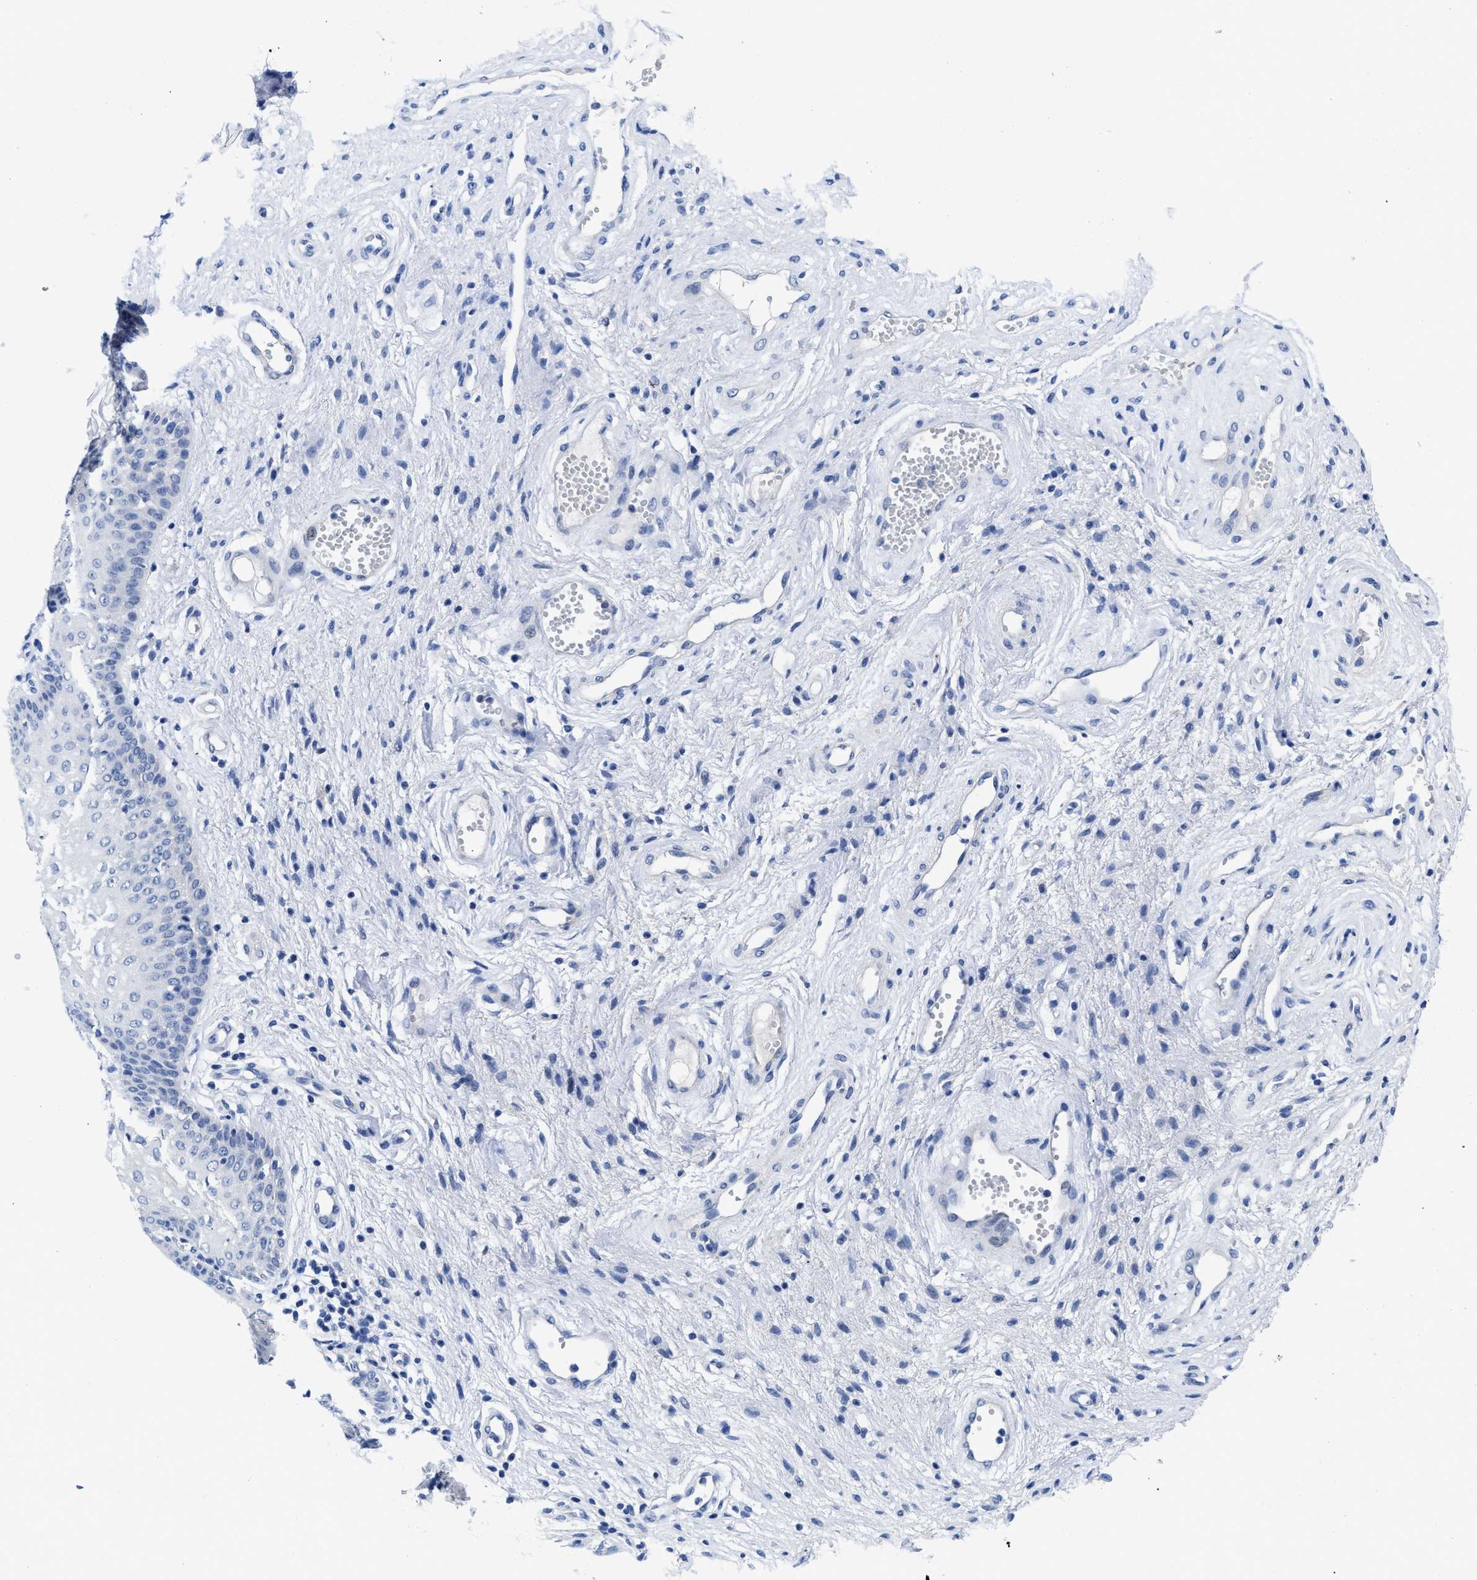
{"staining": {"intensity": "negative", "quantity": "none", "location": "none"}, "tissue": "vagina", "cell_type": "Squamous epithelial cells", "image_type": "normal", "snomed": [{"axis": "morphology", "description": "Normal tissue, NOS"}, {"axis": "topography", "description": "Vagina"}], "caption": "Immunohistochemistry micrograph of benign human vagina stained for a protein (brown), which reveals no staining in squamous epithelial cells.", "gene": "PYY", "patient": {"sex": "female", "age": 34}}